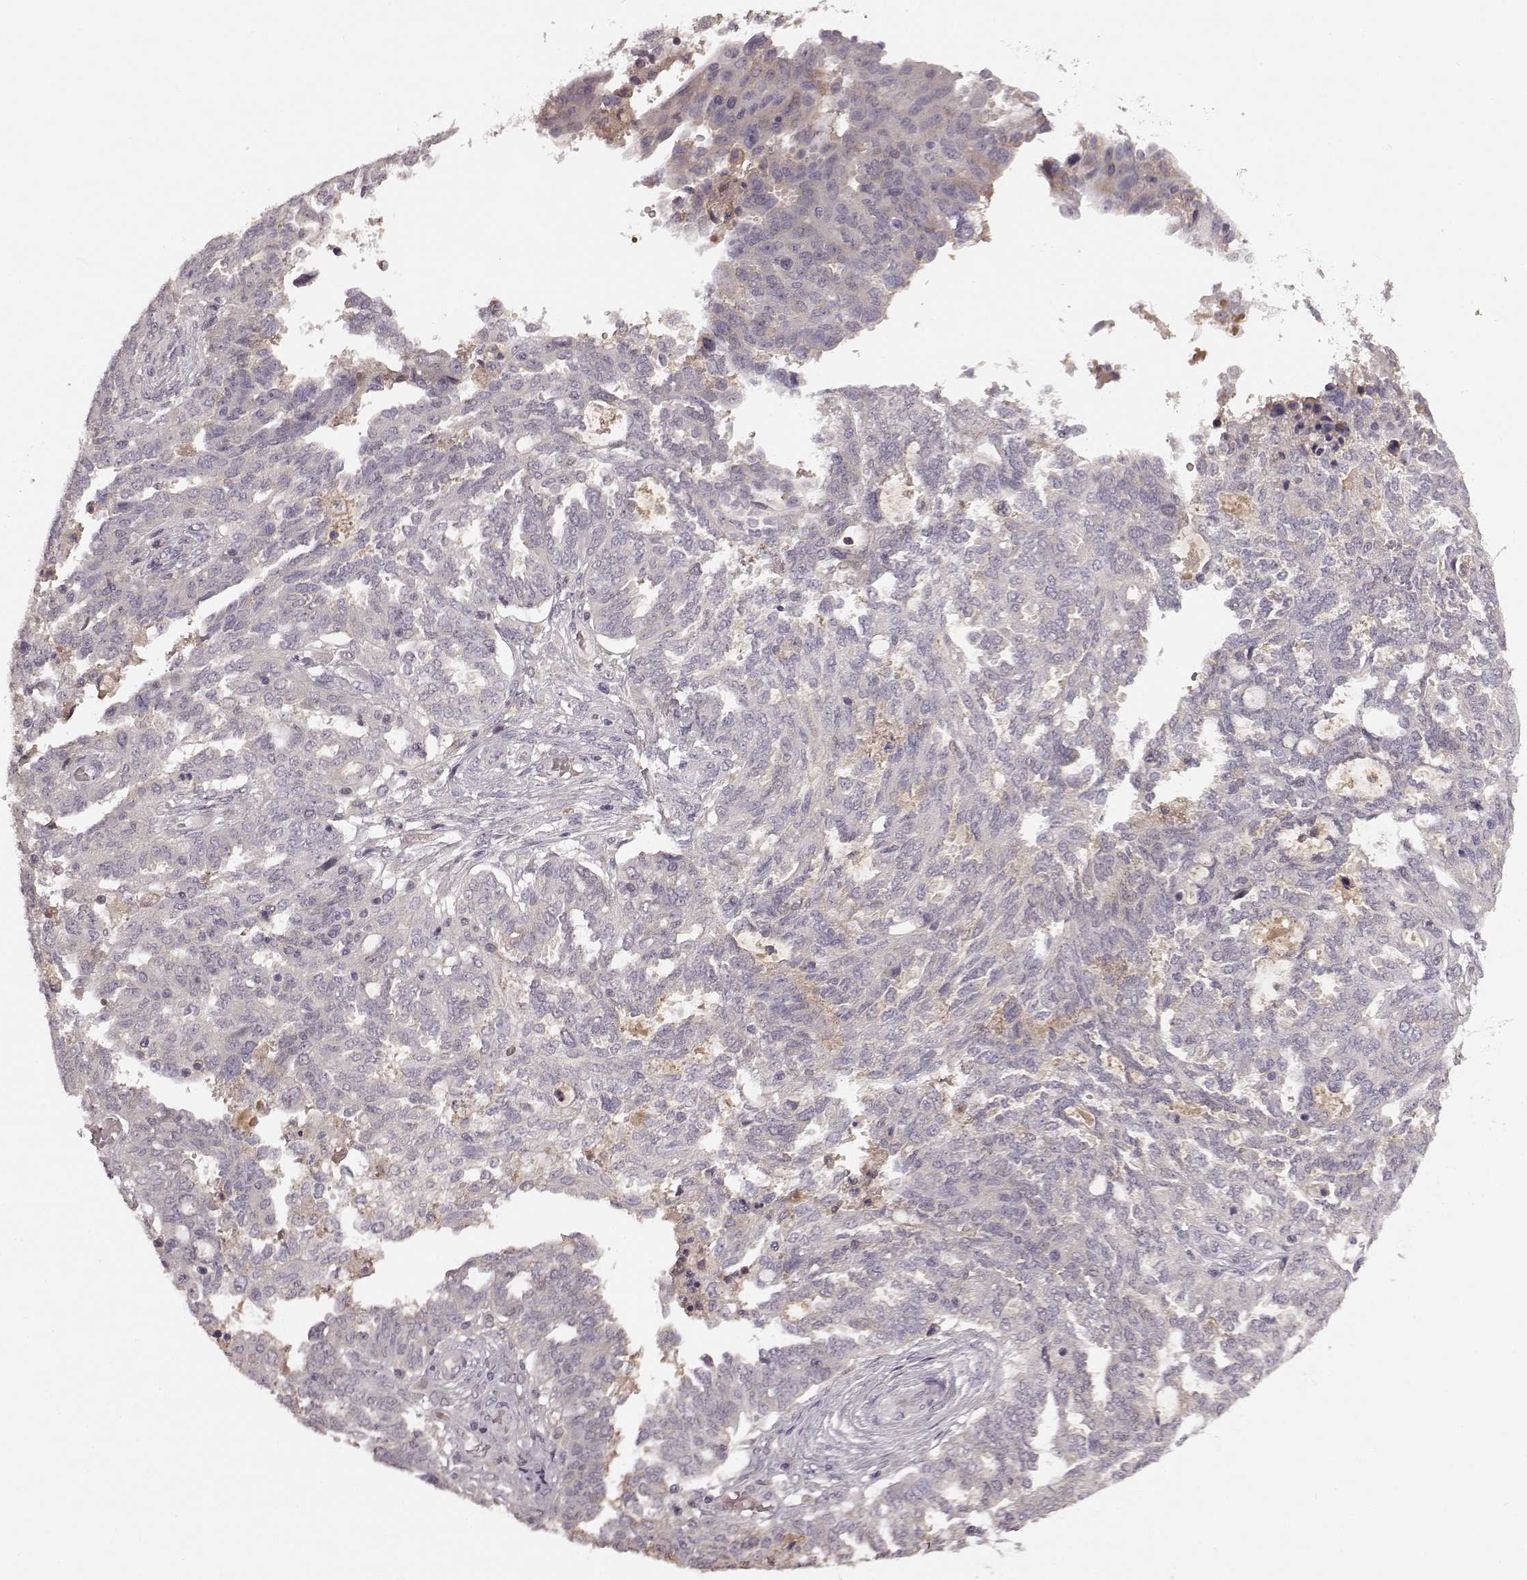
{"staining": {"intensity": "negative", "quantity": "none", "location": "none"}, "tissue": "ovarian cancer", "cell_type": "Tumor cells", "image_type": "cancer", "snomed": [{"axis": "morphology", "description": "Cystadenocarcinoma, serous, NOS"}, {"axis": "topography", "description": "Ovary"}], "caption": "Tumor cells show no significant staining in ovarian cancer.", "gene": "SLC22A18", "patient": {"sex": "female", "age": 67}}